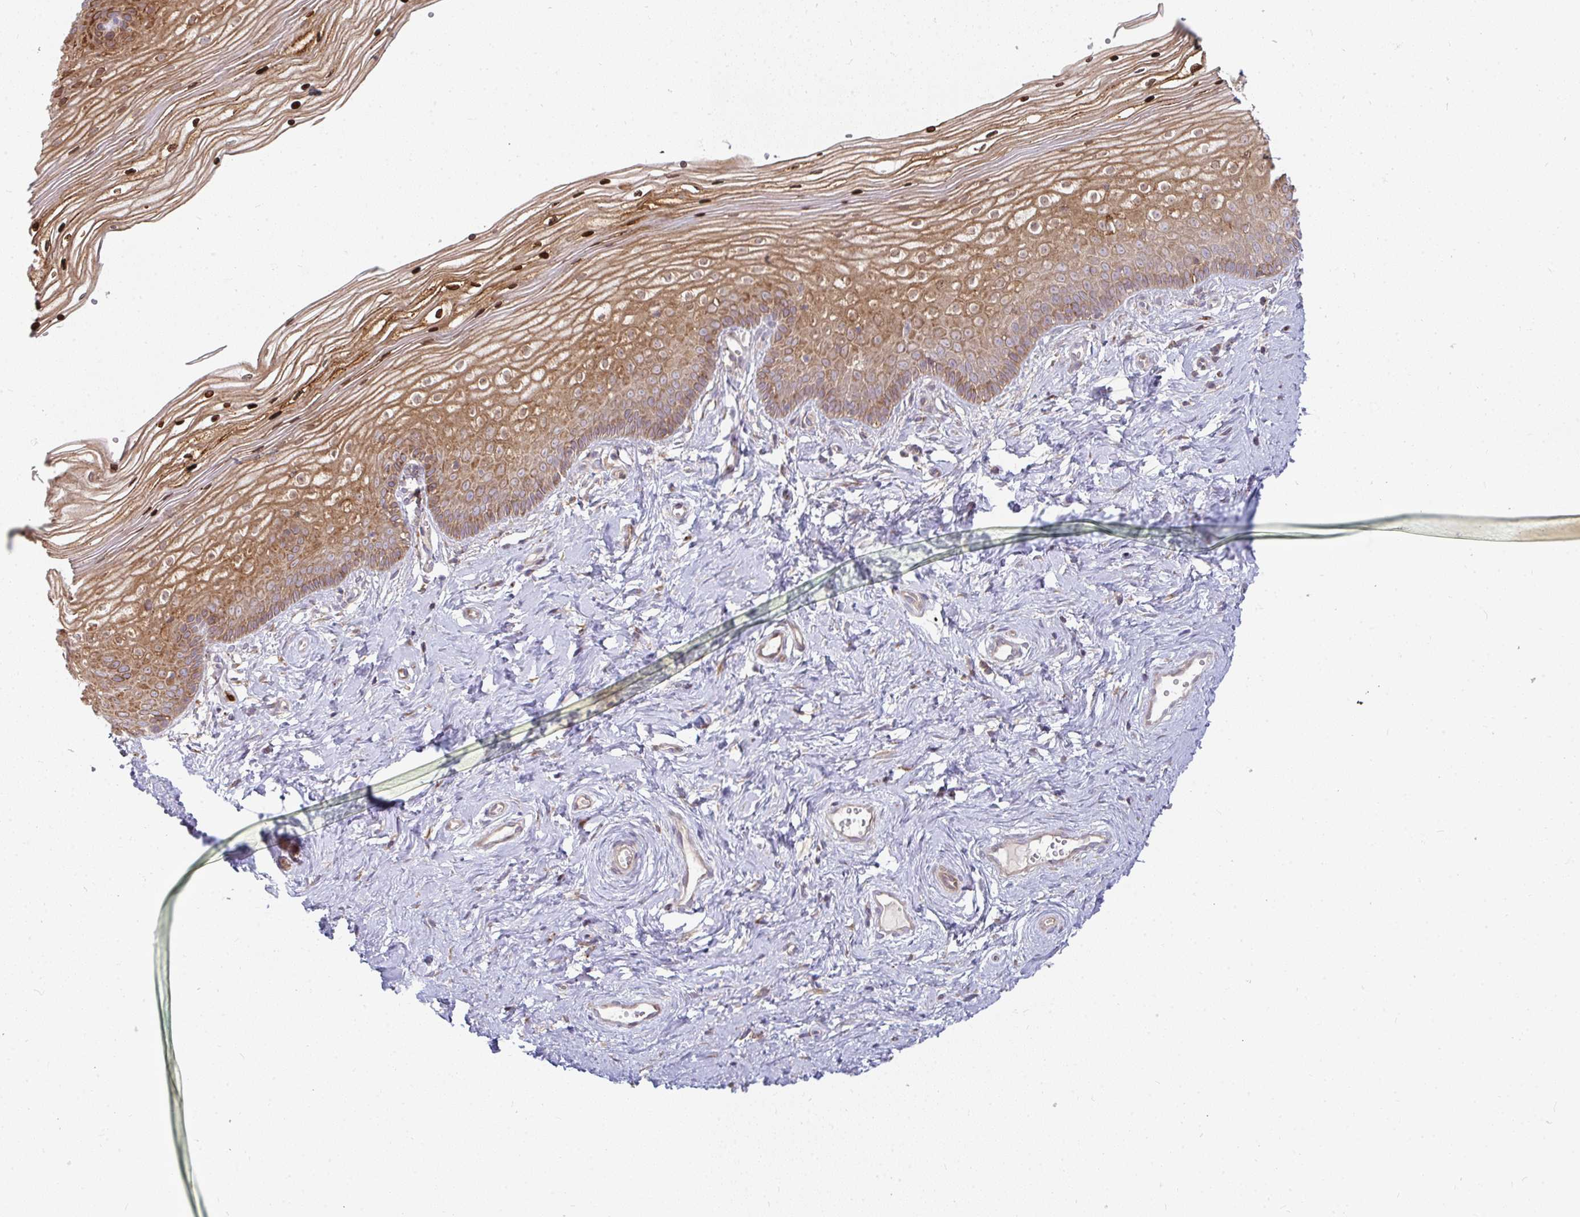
{"staining": {"intensity": "moderate", "quantity": ">75%", "location": "cytoplasmic/membranous,nuclear"}, "tissue": "vagina", "cell_type": "Squamous epithelial cells", "image_type": "normal", "snomed": [{"axis": "morphology", "description": "Normal tissue, NOS"}, {"axis": "topography", "description": "Vagina"}], "caption": "This histopathology image demonstrates immunohistochemistry (IHC) staining of benign vagina, with medium moderate cytoplasmic/membranous,nuclear staining in about >75% of squamous epithelial cells.", "gene": "CSF3R", "patient": {"sex": "female", "age": 38}}